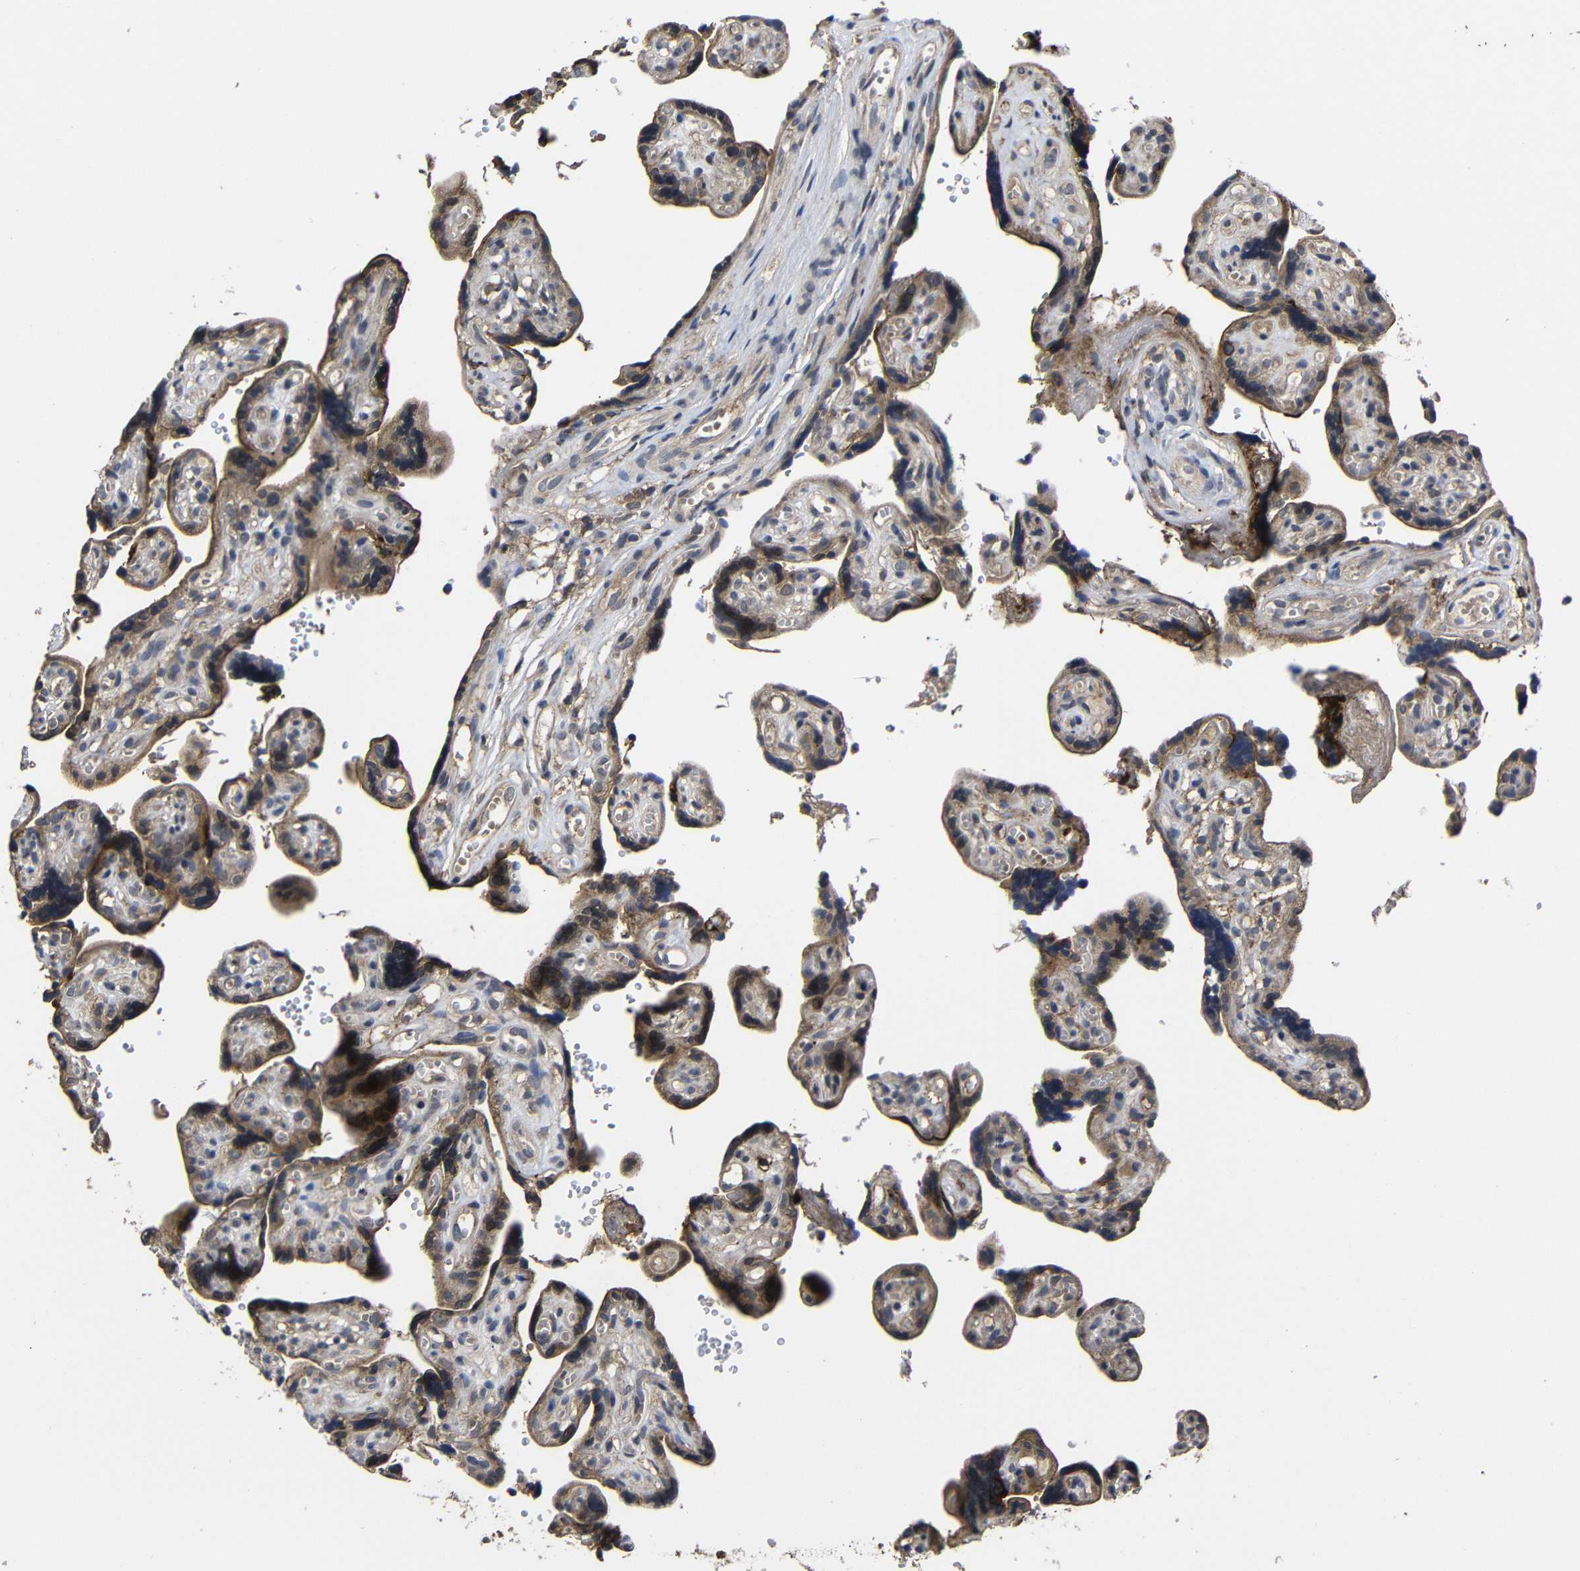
{"staining": {"intensity": "weak", "quantity": ">75%", "location": "cytoplasmic/membranous"}, "tissue": "placenta", "cell_type": "Decidual cells", "image_type": "normal", "snomed": [{"axis": "morphology", "description": "Normal tissue, NOS"}, {"axis": "topography", "description": "Placenta"}], "caption": "DAB (3,3'-diaminobenzidine) immunohistochemical staining of normal placenta reveals weak cytoplasmic/membranous protein positivity in approximately >75% of decidual cells. Nuclei are stained in blue.", "gene": "LPAR5", "patient": {"sex": "female", "age": 30}}